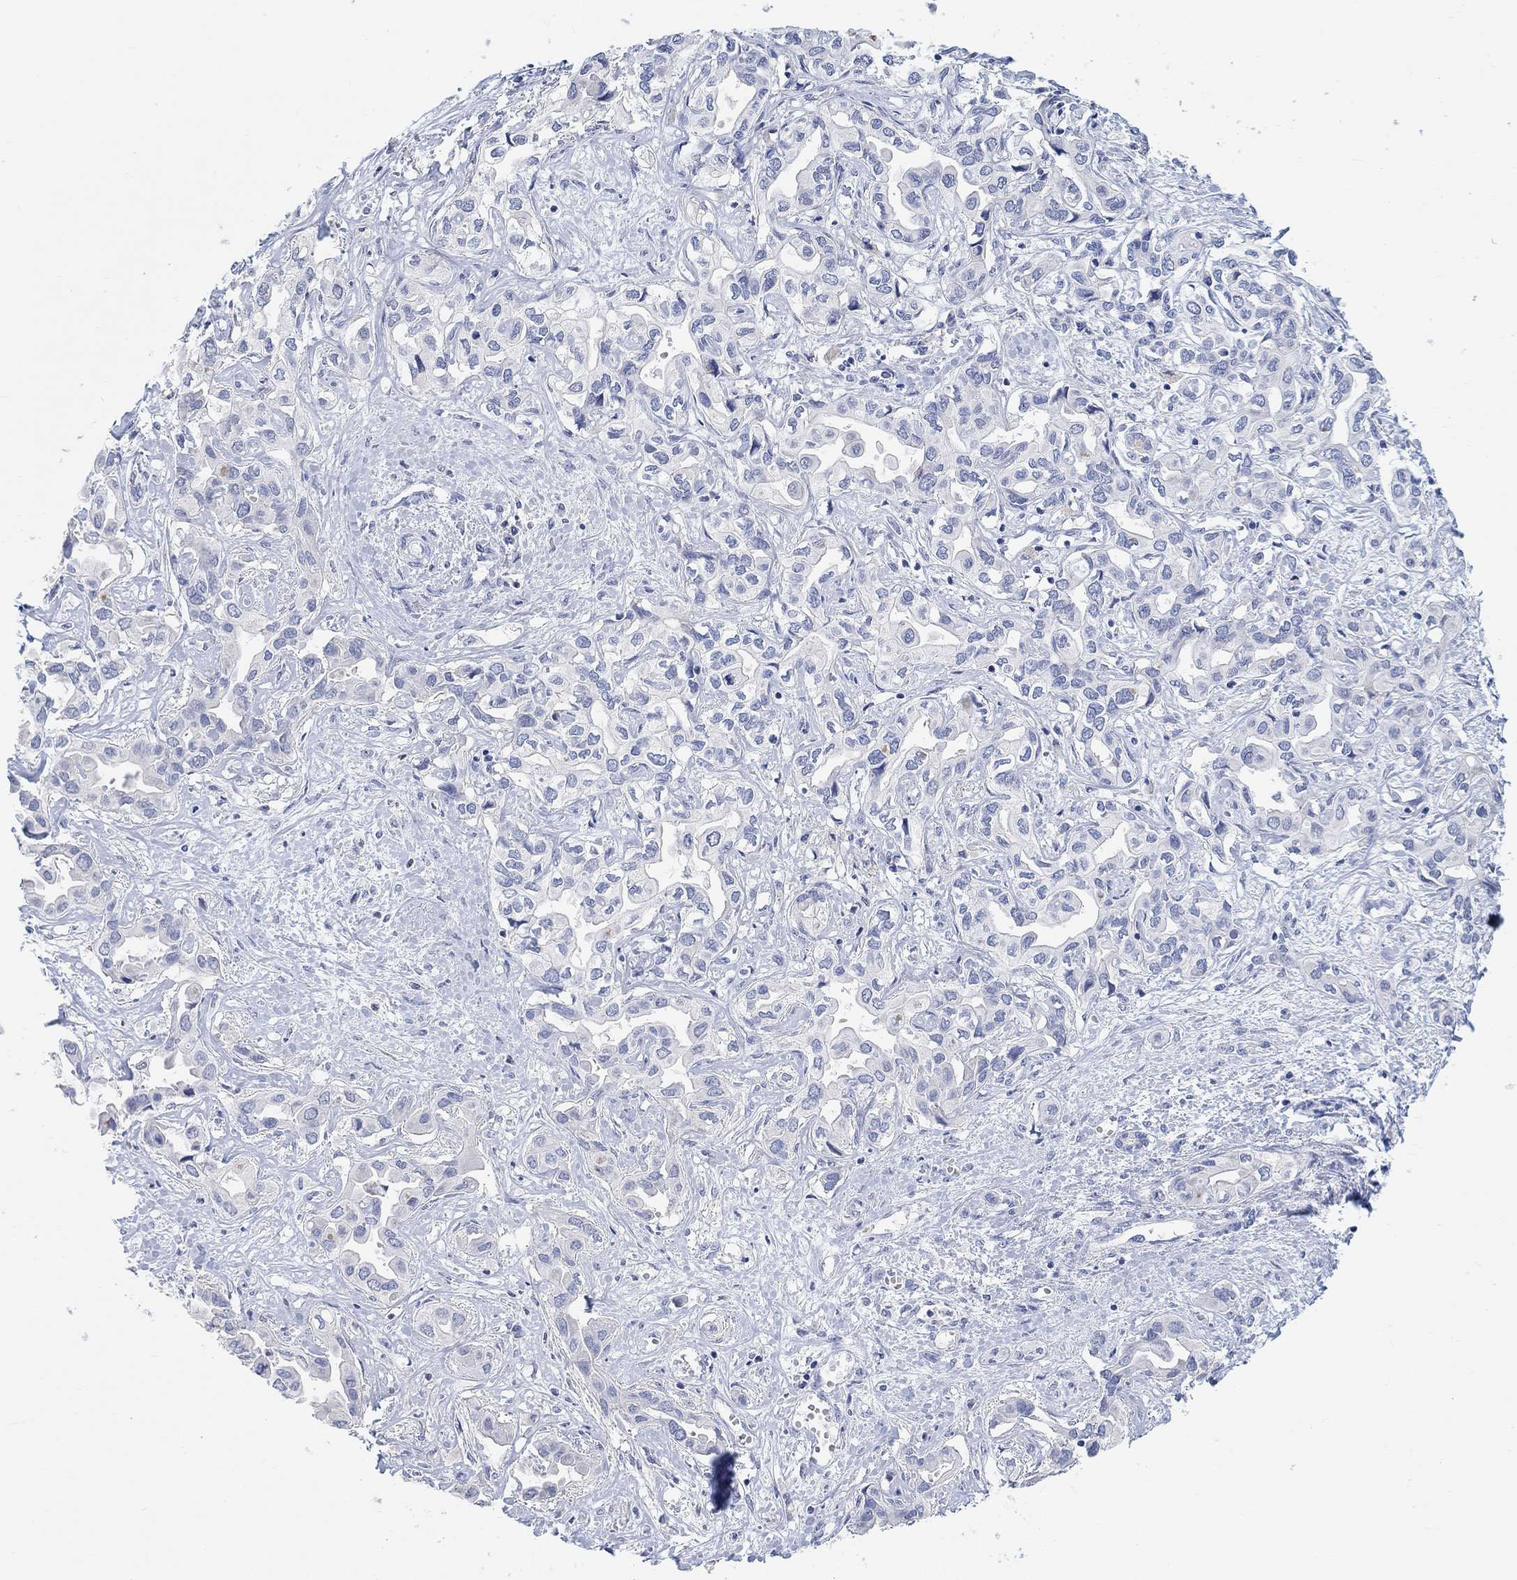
{"staining": {"intensity": "negative", "quantity": "none", "location": "none"}, "tissue": "liver cancer", "cell_type": "Tumor cells", "image_type": "cancer", "snomed": [{"axis": "morphology", "description": "Cholangiocarcinoma"}, {"axis": "topography", "description": "Liver"}], "caption": "A high-resolution image shows immunohistochemistry (IHC) staining of cholangiocarcinoma (liver), which exhibits no significant staining in tumor cells.", "gene": "NLRP14", "patient": {"sex": "female", "age": 64}}